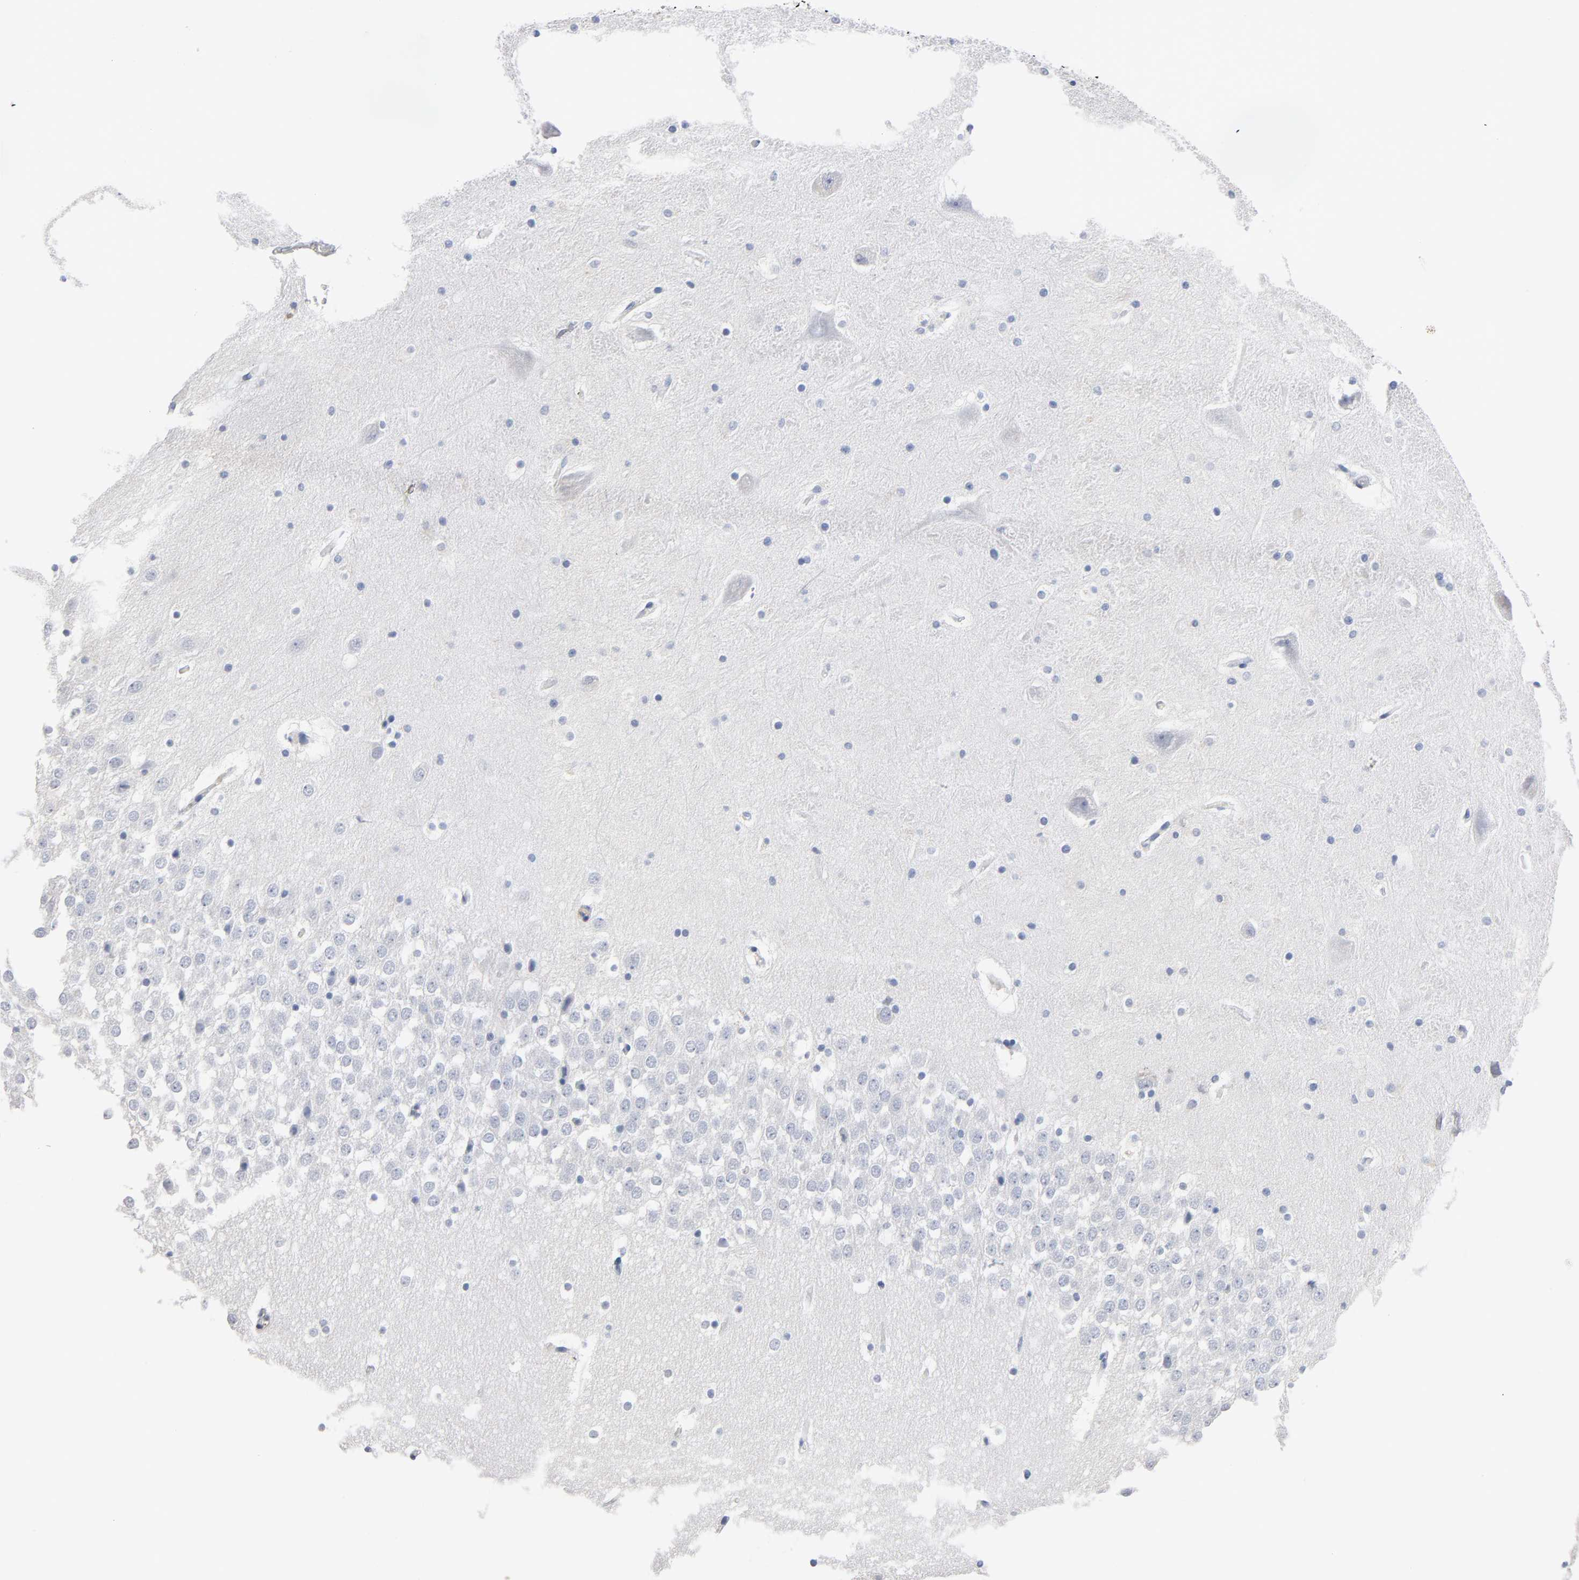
{"staining": {"intensity": "negative", "quantity": "none", "location": "none"}, "tissue": "hippocampus", "cell_type": "Glial cells", "image_type": "normal", "snomed": [{"axis": "morphology", "description": "Normal tissue, NOS"}, {"axis": "topography", "description": "Hippocampus"}], "caption": "Photomicrograph shows no significant protein staining in glial cells of normal hippocampus.", "gene": "NFATC1", "patient": {"sex": "male", "age": 45}}